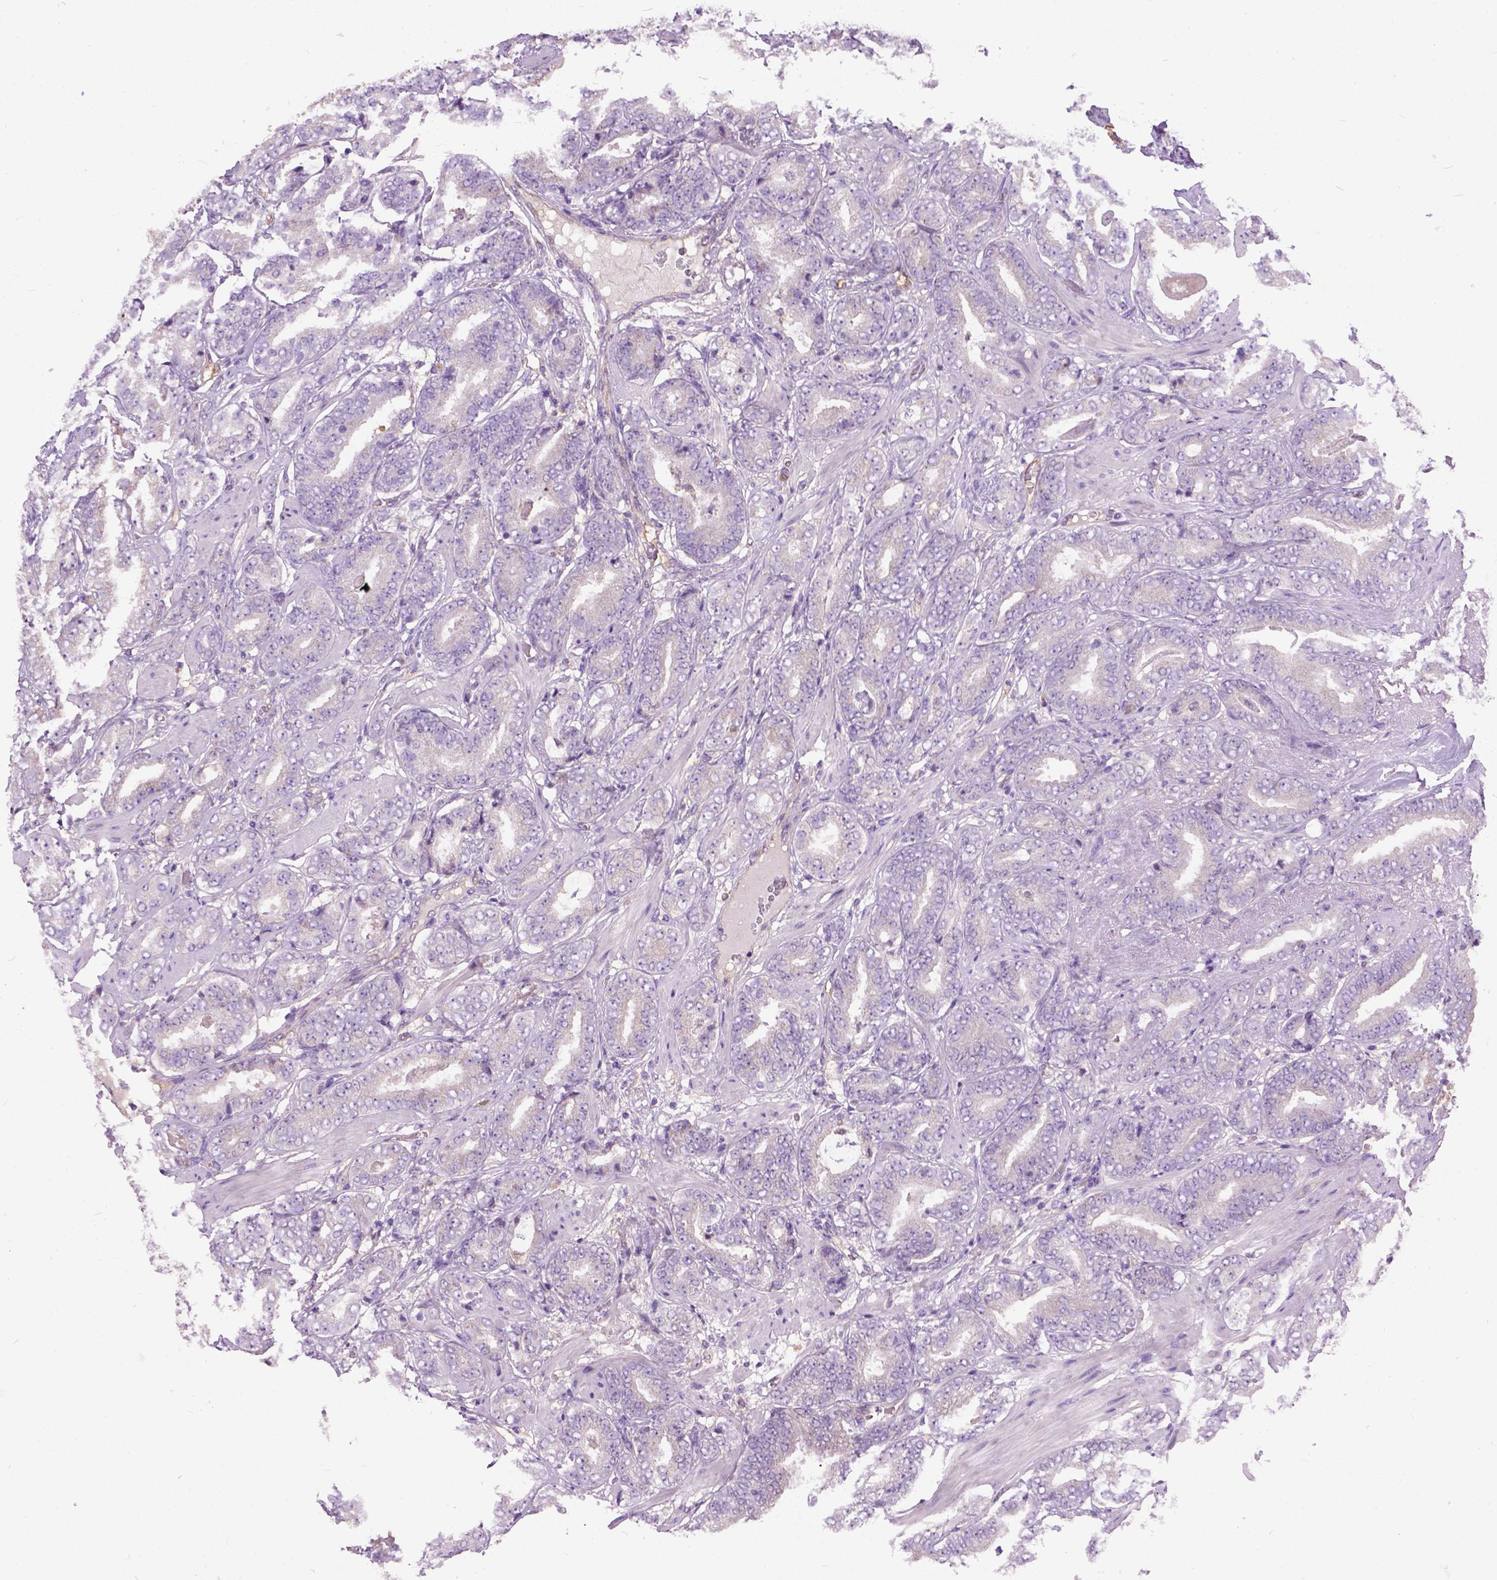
{"staining": {"intensity": "moderate", "quantity": "<25%", "location": "cytoplasmic/membranous"}, "tissue": "prostate cancer", "cell_type": "Tumor cells", "image_type": "cancer", "snomed": [{"axis": "morphology", "description": "Adenocarcinoma, Low grade"}, {"axis": "topography", "description": "Prostate"}], "caption": "About <25% of tumor cells in prostate low-grade adenocarcinoma demonstrate moderate cytoplasmic/membranous protein staining as visualized by brown immunohistochemical staining.", "gene": "SEMA4F", "patient": {"sex": "male", "age": 60}}